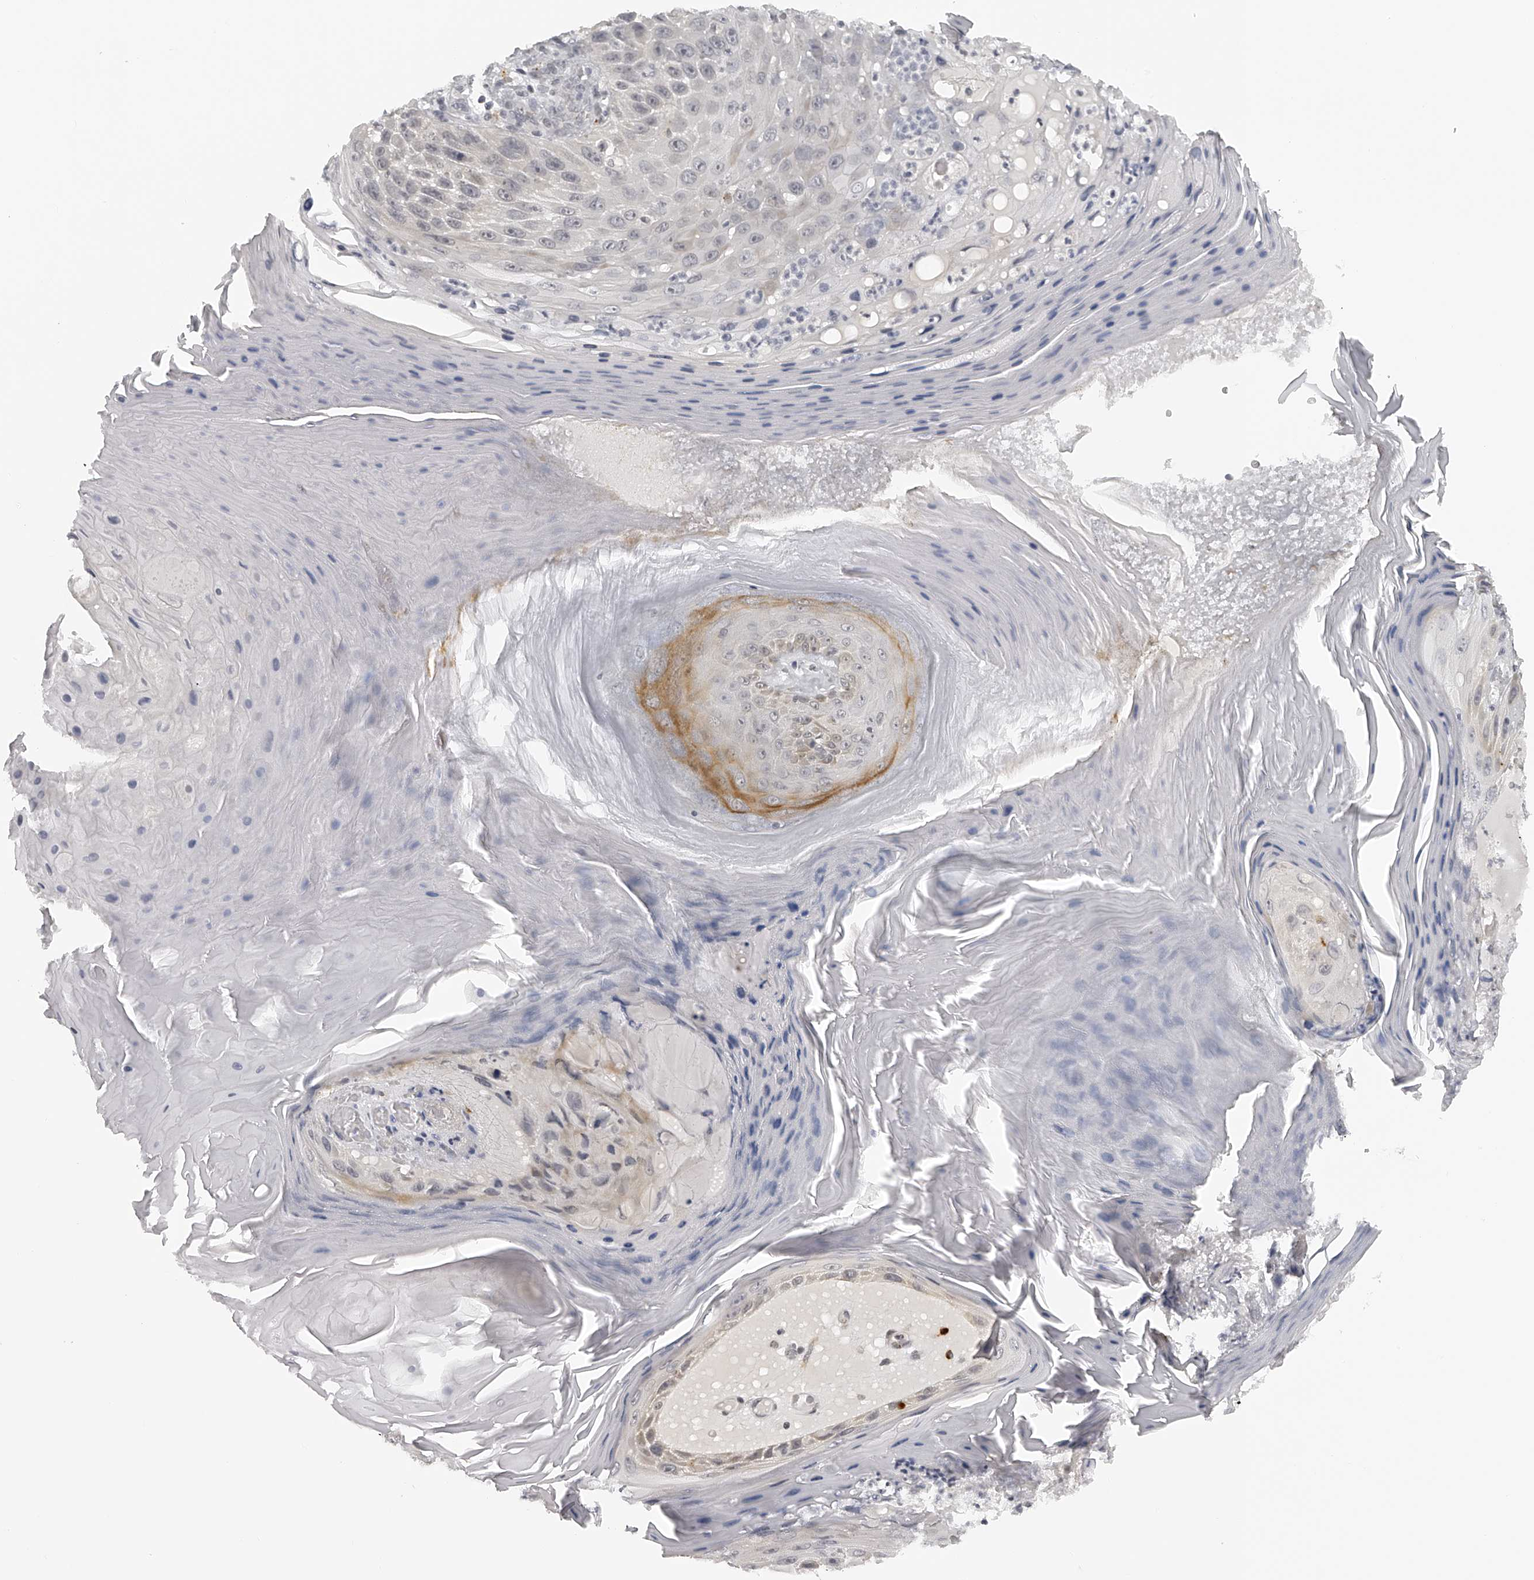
{"staining": {"intensity": "weak", "quantity": "<25%", "location": "cytoplasmic/membranous"}, "tissue": "skin cancer", "cell_type": "Tumor cells", "image_type": "cancer", "snomed": [{"axis": "morphology", "description": "Squamous cell carcinoma, NOS"}, {"axis": "topography", "description": "Skin"}], "caption": "A photomicrograph of human skin squamous cell carcinoma is negative for staining in tumor cells. Brightfield microscopy of immunohistochemistry stained with DAB (3,3'-diaminobenzidine) (brown) and hematoxylin (blue), captured at high magnification.", "gene": "RNF220", "patient": {"sex": "female", "age": 88}}